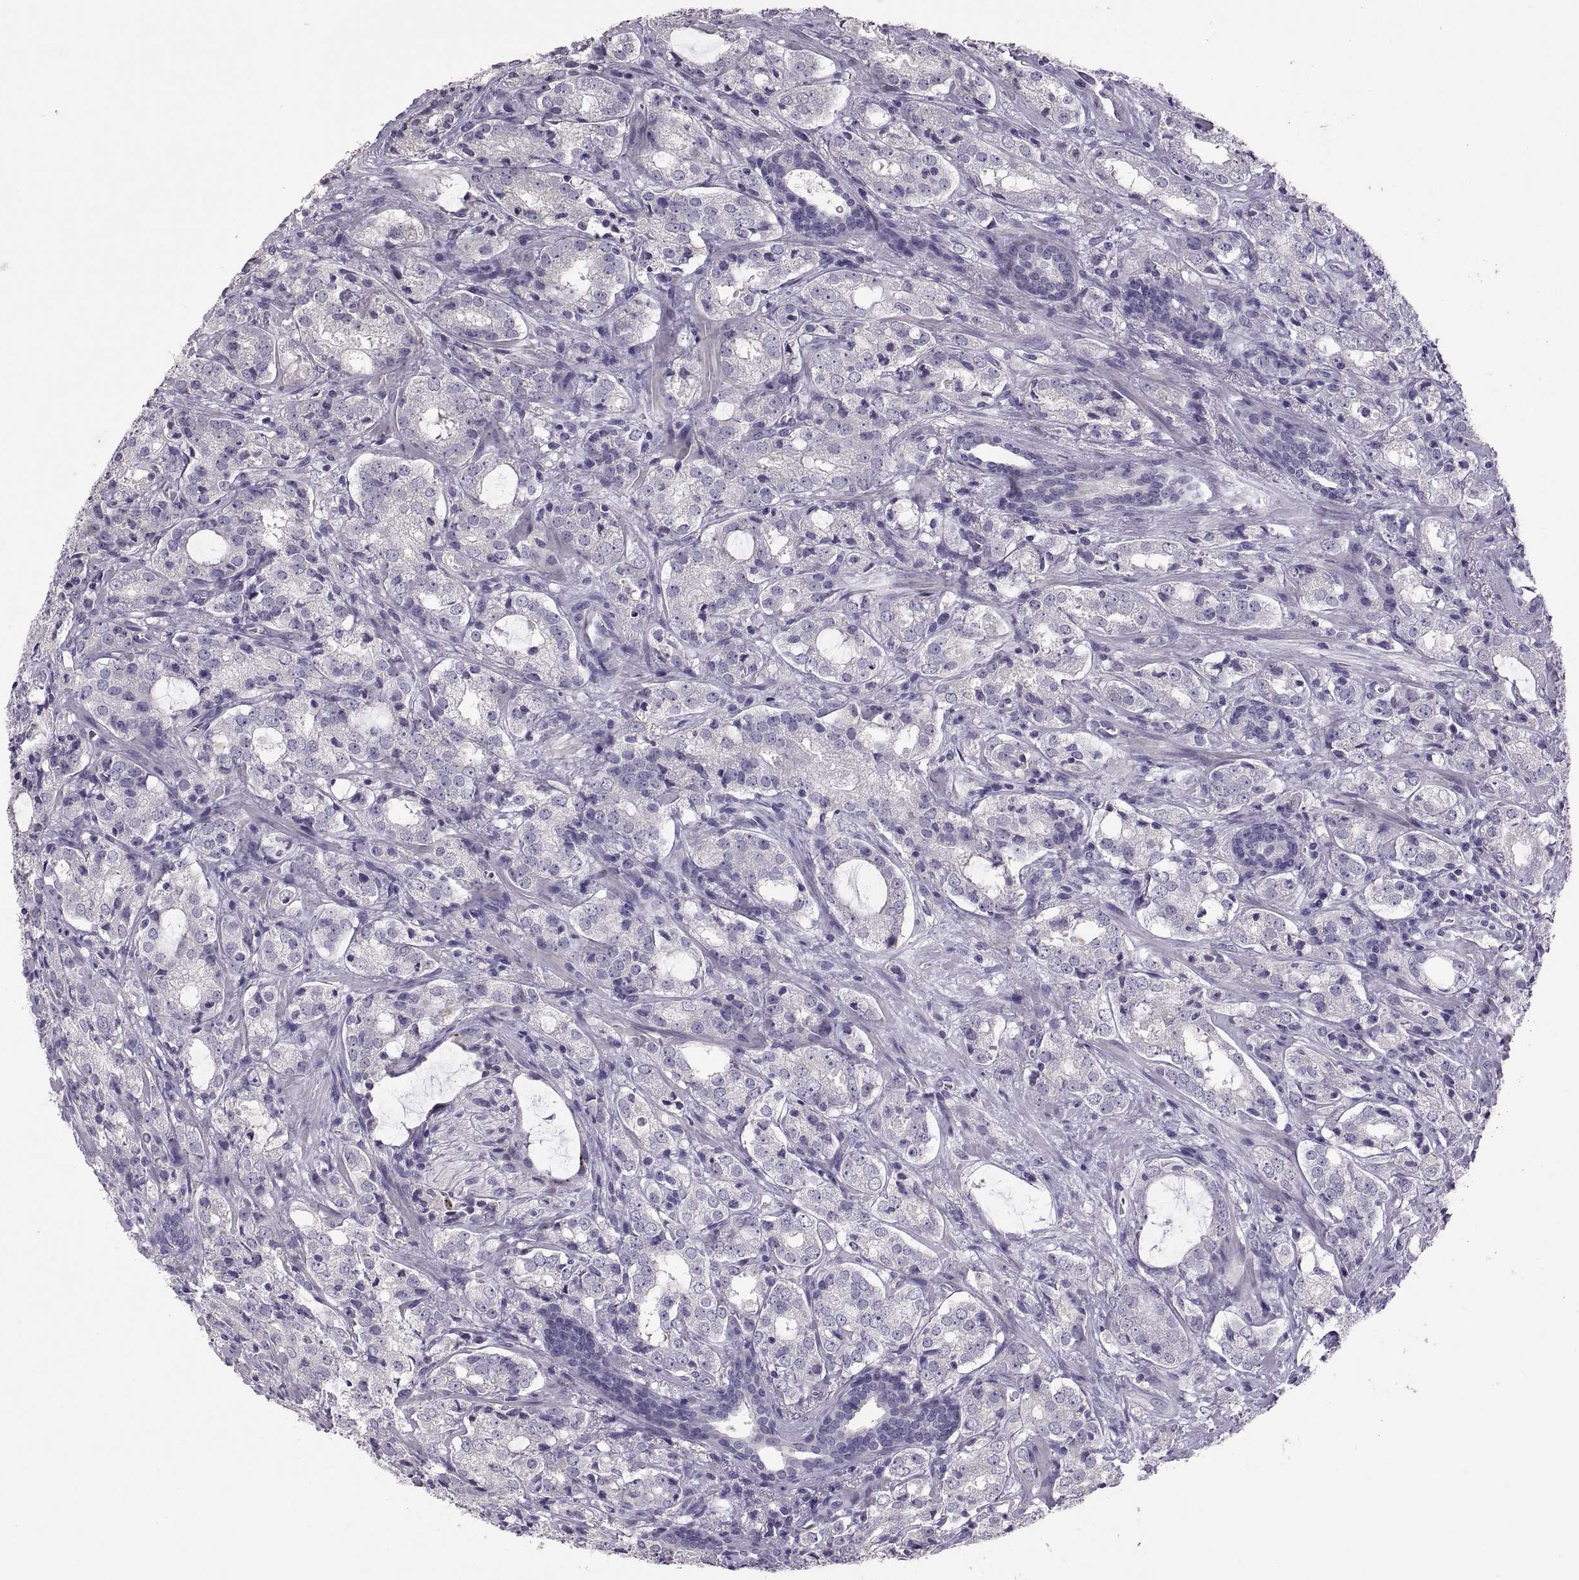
{"staining": {"intensity": "negative", "quantity": "none", "location": "none"}, "tissue": "prostate cancer", "cell_type": "Tumor cells", "image_type": "cancer", "snomed": [{"axis": "morphology", "description": "Adenocarcinoma, NOS"}, {"axis": "topography", "description": "Prostate"}], "caption": "Adenocarcinoma (prostate) was stained to show a protein in brown. There is no significant expression in tumor cells. The staining is performed using DAB (3,3'-diaminobenzidine) brown chromogen with nuclei counter-stained in using hematoxylin.", "gene": "TBX19", "patient": {"sex": "male", "age": 66}}